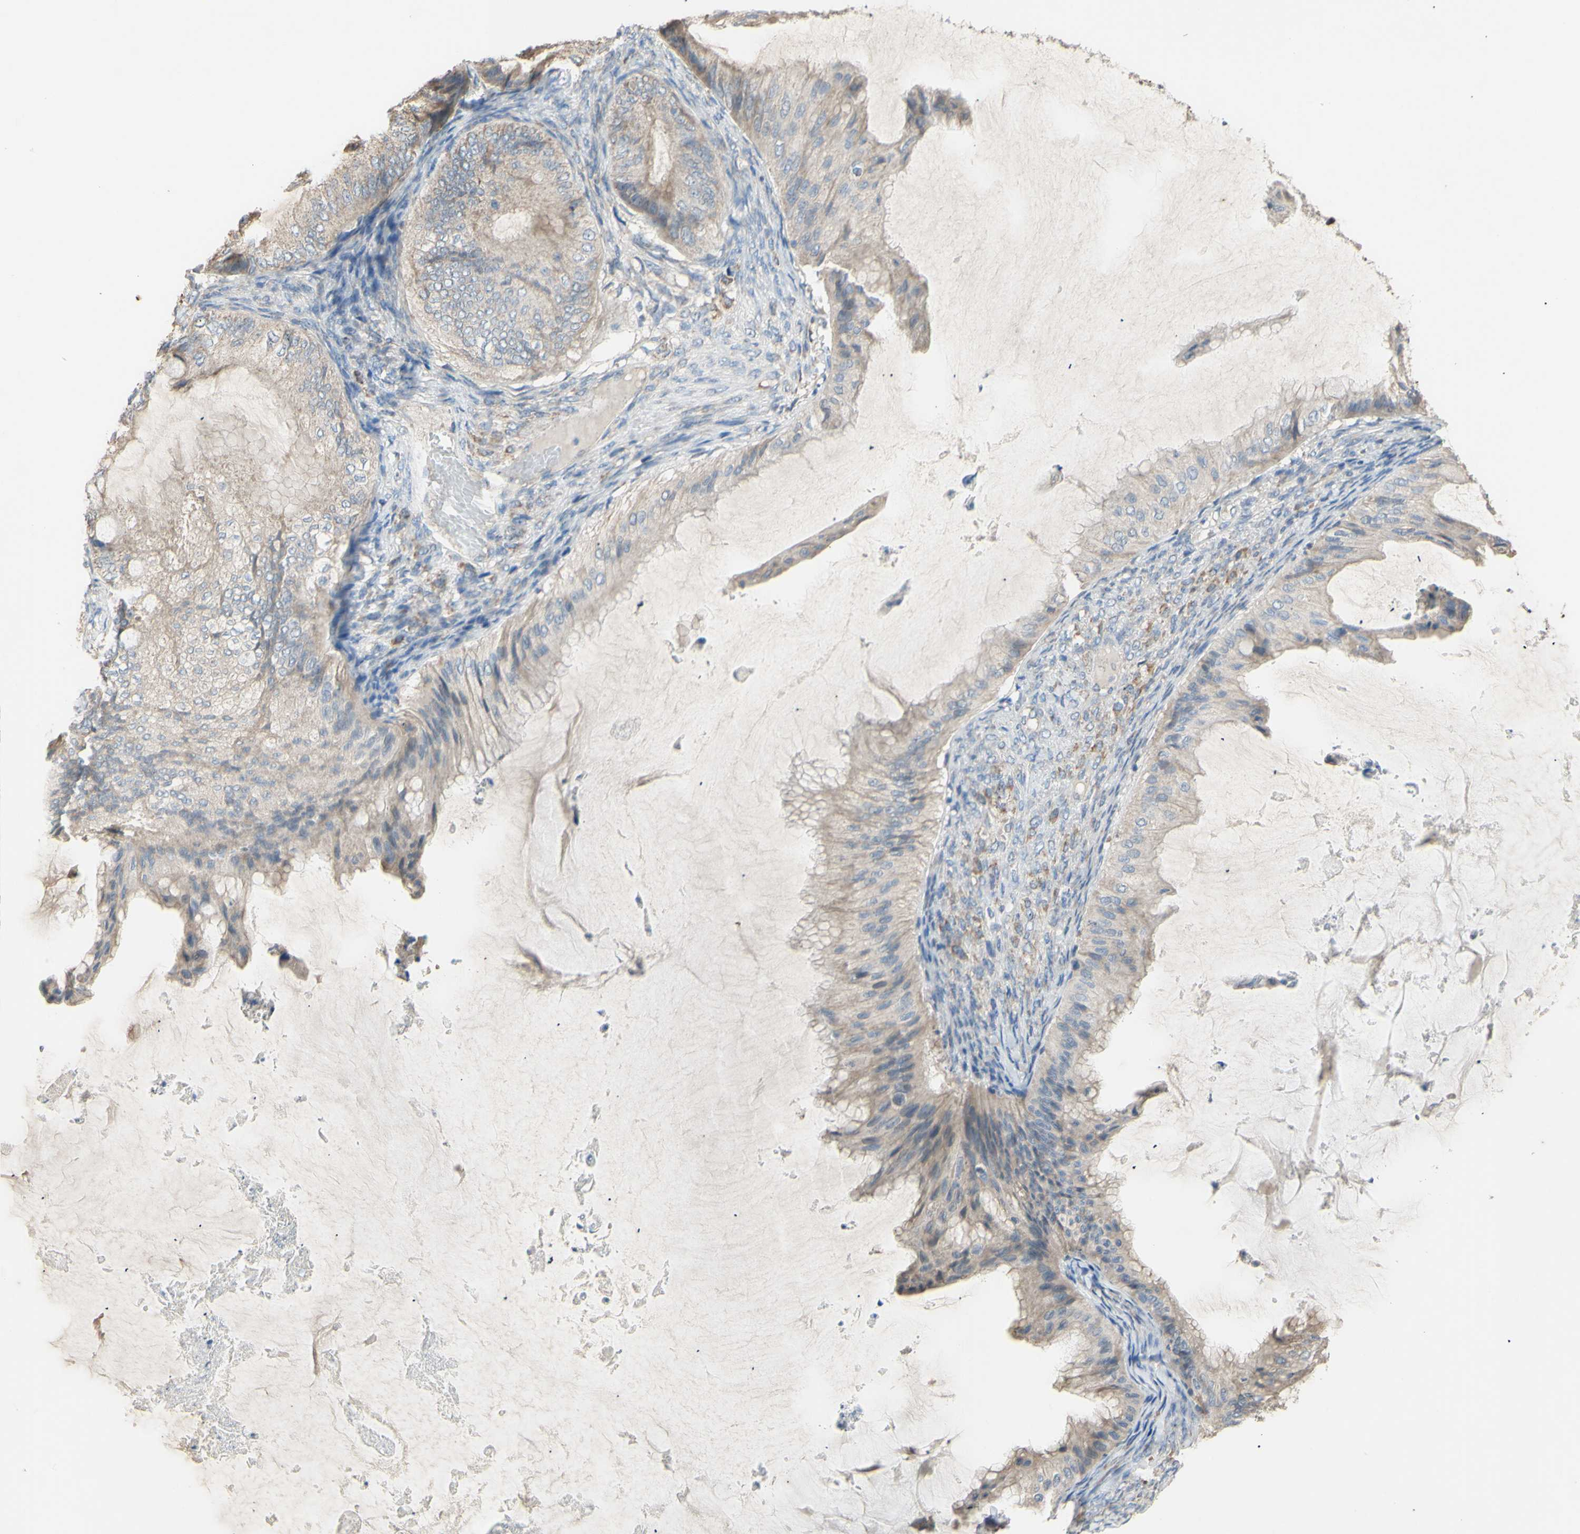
{"staining": {"intensity": "weak", "quantity": "<25%", "location": "cytoplasmic/membranous"}, "tissue": "ovarian cancer", "cell_type": "Tumor cells", "image_type": "cancer", "snomed": [{"axis": "morphology", "description": "Cystadenocarcinoma, mucinous, NOS"}, {"axis": "topography", "description": "Ovary"}], "caption": "A high-resolution image shows IHC staining of ovarian mucinous cystadenocarcinoma, which displays no significant expression in tumor cells. (DAB IHC with hematoxylin counter stain).", "gene": "PTGIS", "patient": {"sex": "female", "age": 61}}